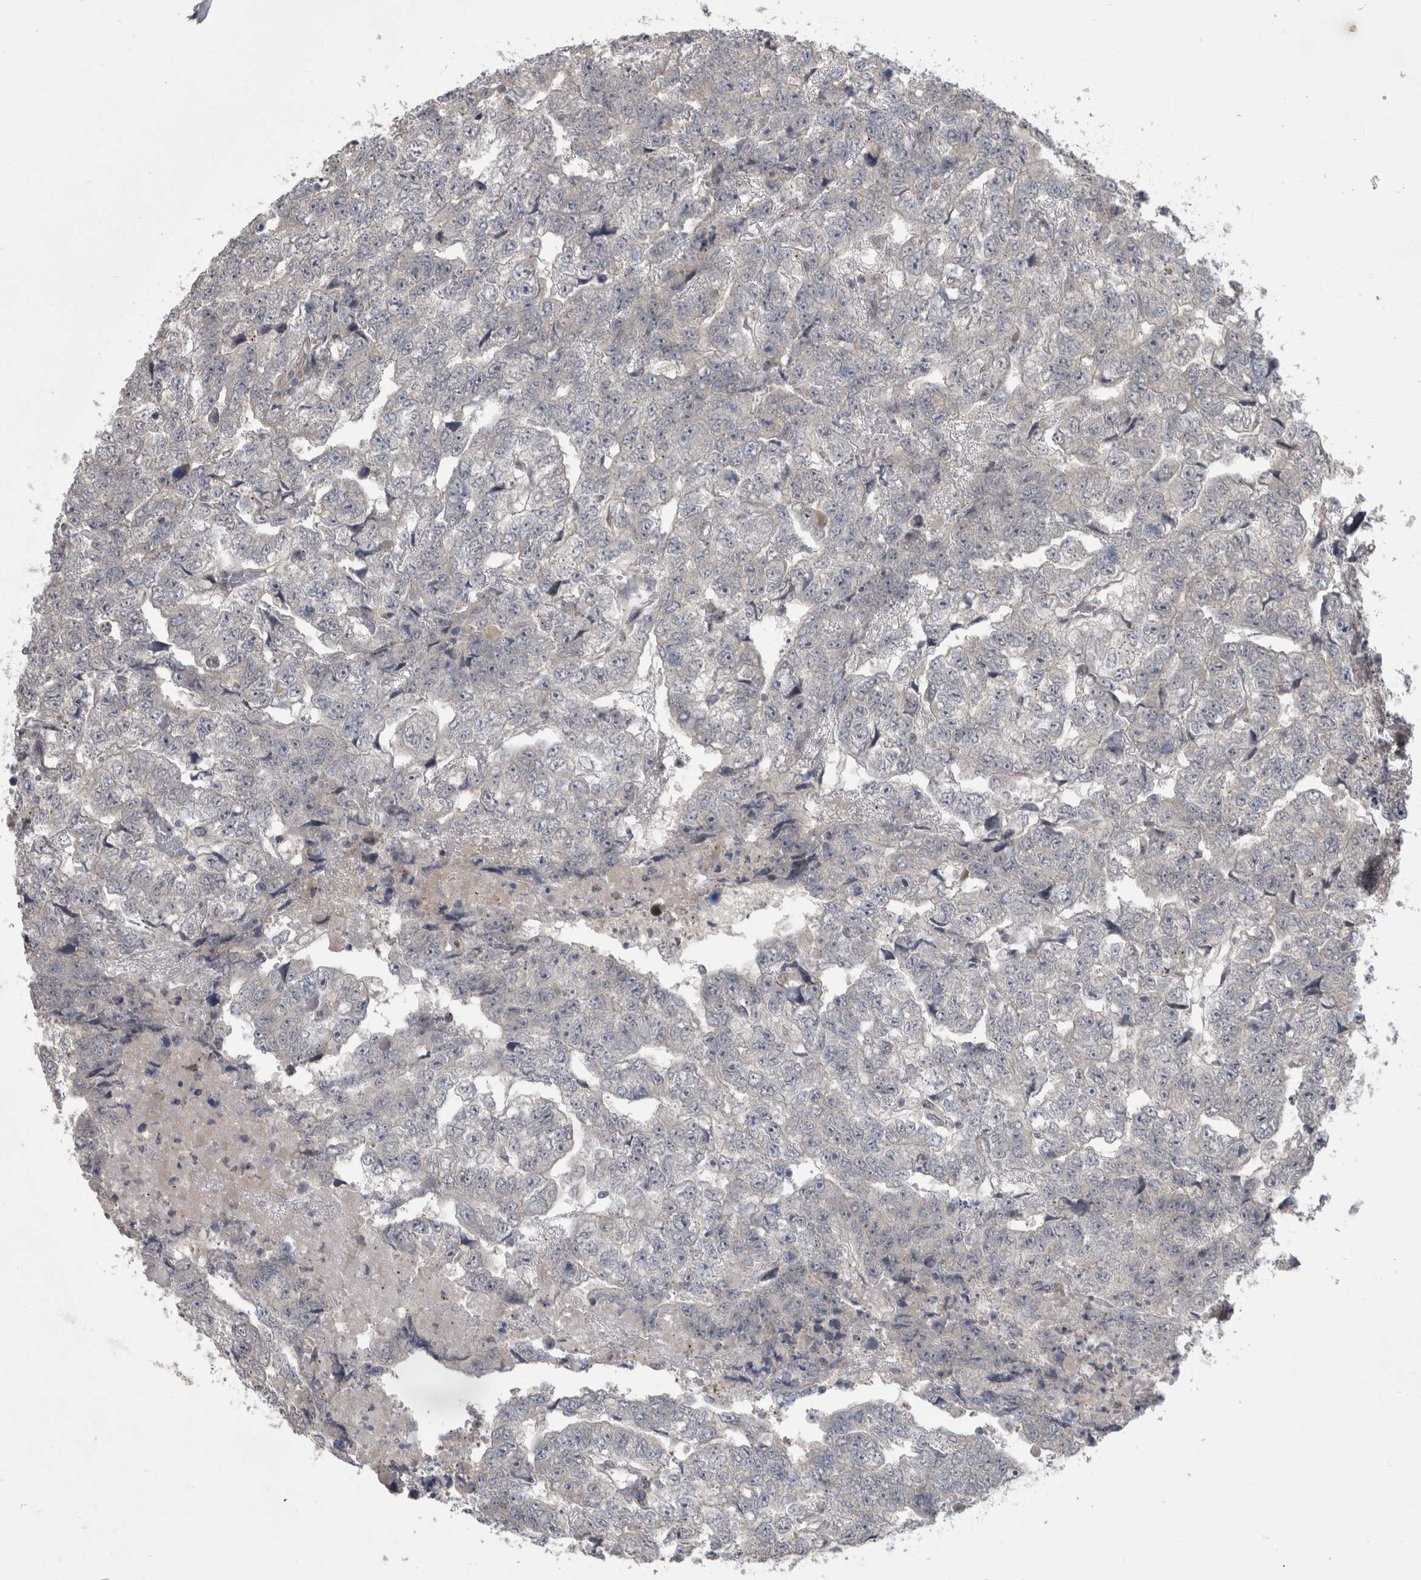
{"staining": {"intensity": "negative", "quantity": "none", "location": "none"}, "tissue": "testis cancer", "cell_type": "Tumor cells", "image_type": "cancer", "snomed": [{"axis": "morphology", "description": "Carcinoma, Embryonal, NOS"}, {"axis": "topography", "description": "Testis"}], "caption": "An immunohistochemistry image of testis cancer is shown. There is no staining in tumor cells of testis cancer.", "gene": "MTBP", "patient": {"sex": "male", "age": 36}}